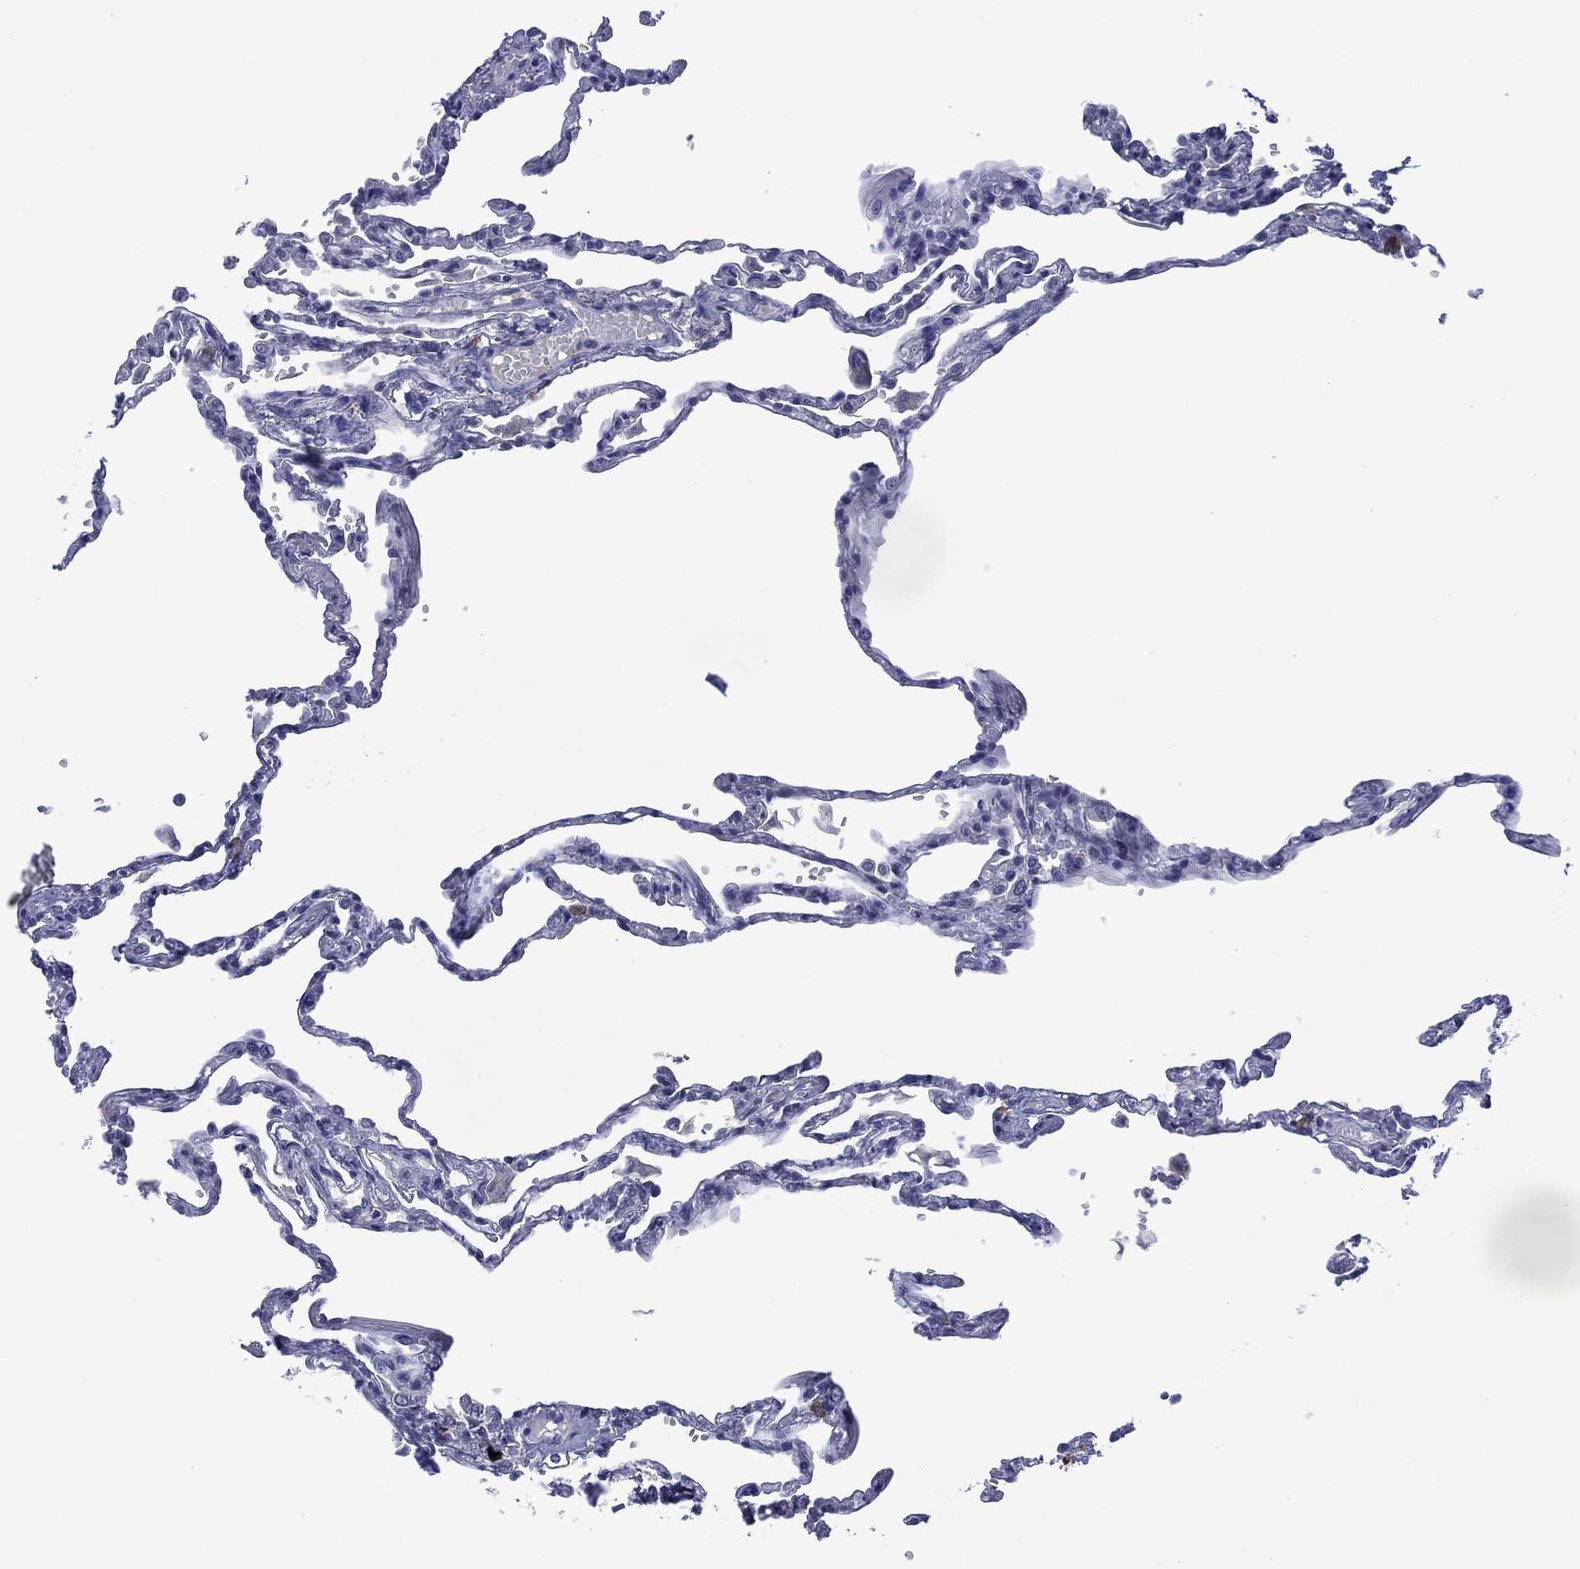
{"staining": {"intensity": "negative", "quantity": "none", "location": "none"}, "tissue": "lung", "cell_type": "Alveolar cells", "image_type": "normal", "snomed": [{"axis": "morphology", "description": "Normal tissue, NOS"}, {"axis": "topography", "description": "Lung"}], "caption": "Alveolar cells are negative for brown protein staining in benign lung. (Stains: DAB (3,3'-diaminobenzidine) immunohistochemistry with hematoxylin counter stain, Microscopy: brightfield microscopy at high magnification).", "gene": "ASB10", "patient": {"sex": "male", "age": 78}}